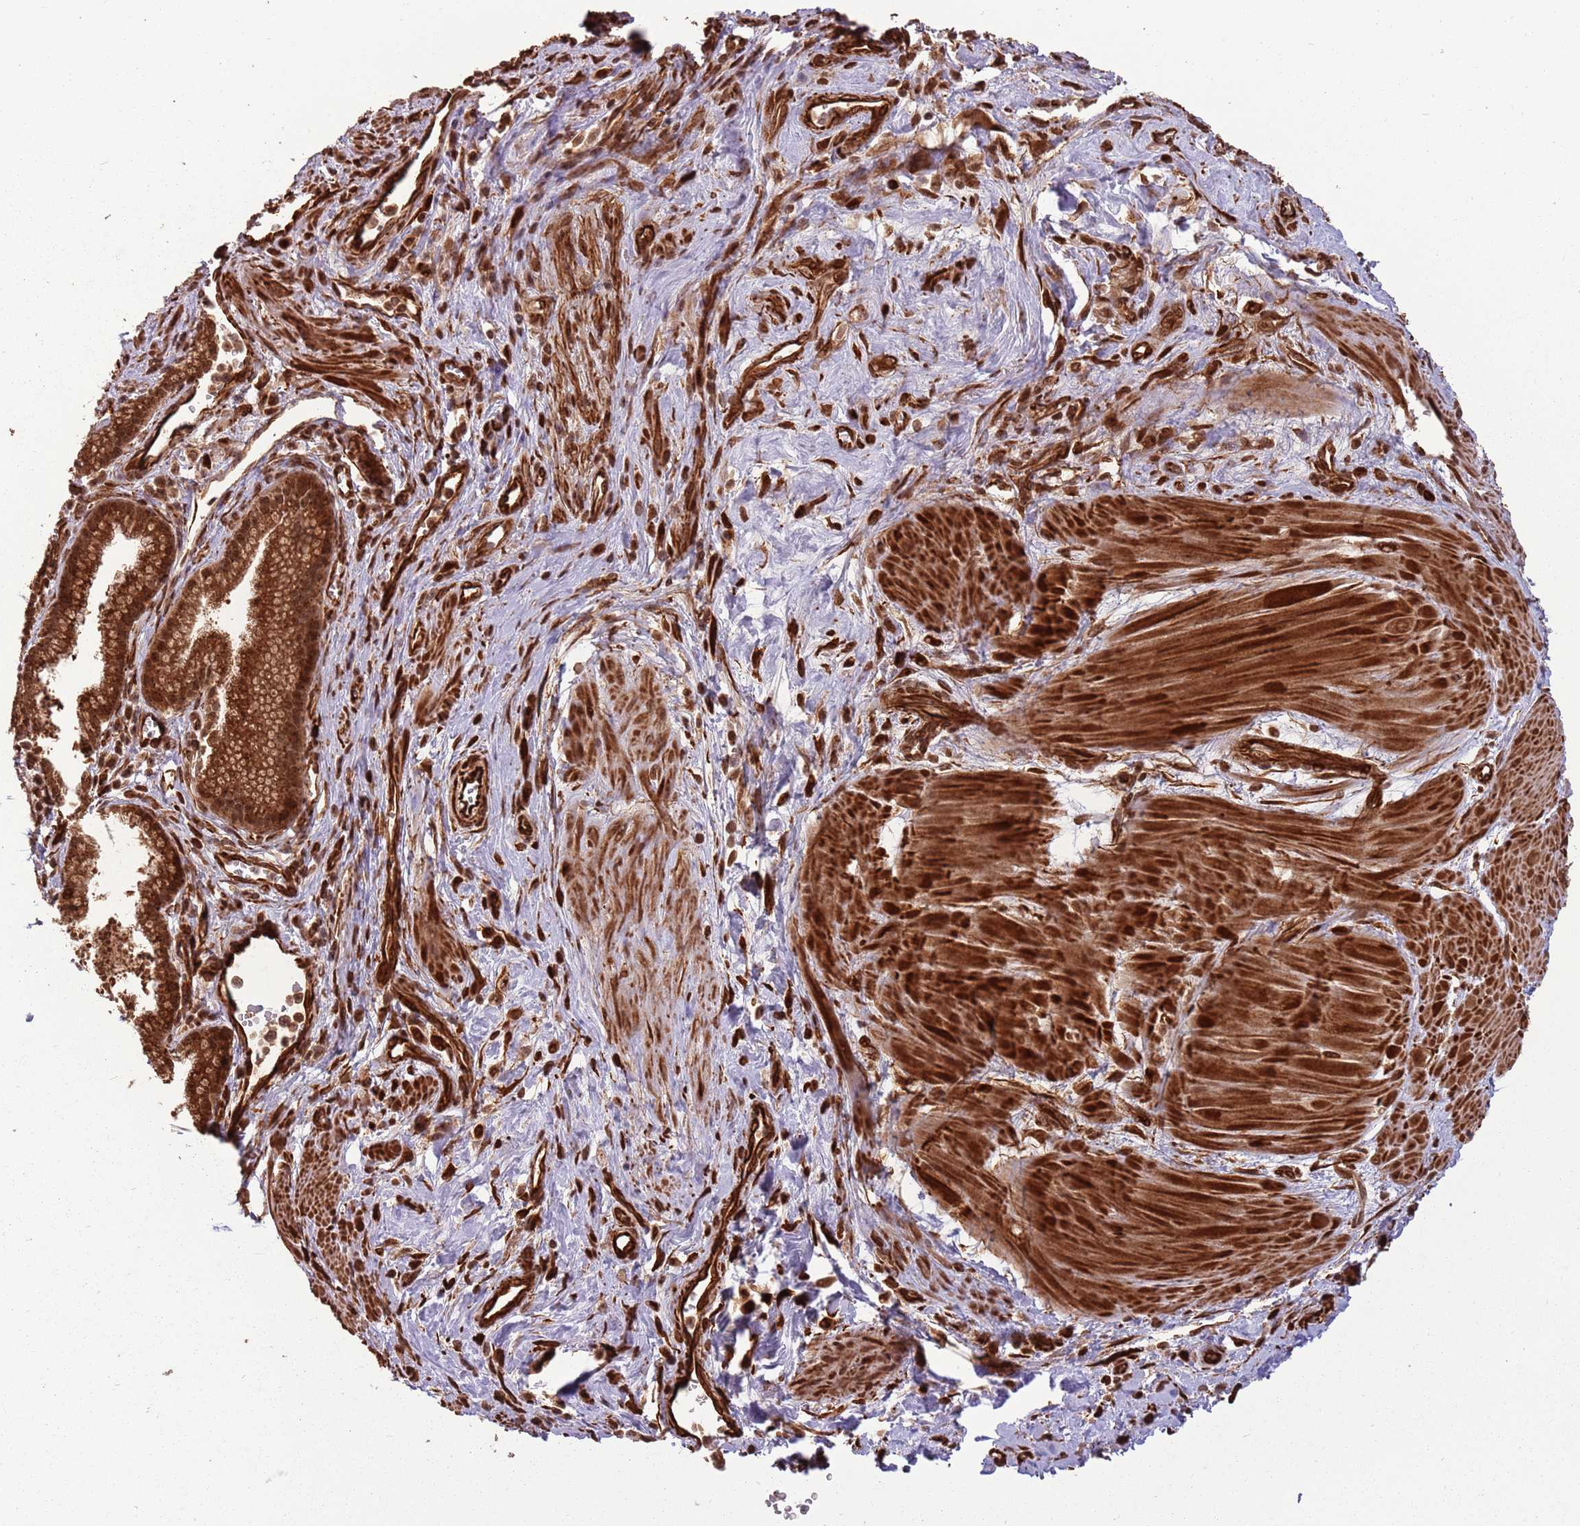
{"staining": {"intensity": "strong", "quantity": ">75%", "location": "cytoplasmic/membranous,nuclear"}, "tissue": "pancreatic cancer", "cell_type": "Tumor cells", "image_type": "cancer", "snomed": [{"axis": "morphology", "description": "Adenocarcinoma, NOS"}, {"axis": "topography", "description": "Pancreas"}], "caption": "A high amount of strong cytoplasmic/membranous and nuclear expression is identified in approximately >75% of tumor cells in pancreatic adenocarcinoma tissue. Immunohistochemistry stains the protein in brown and the nuclei are stained blue.", "gene": "ADAMTS3", "patient": {"sex": "male", "age": 78}}